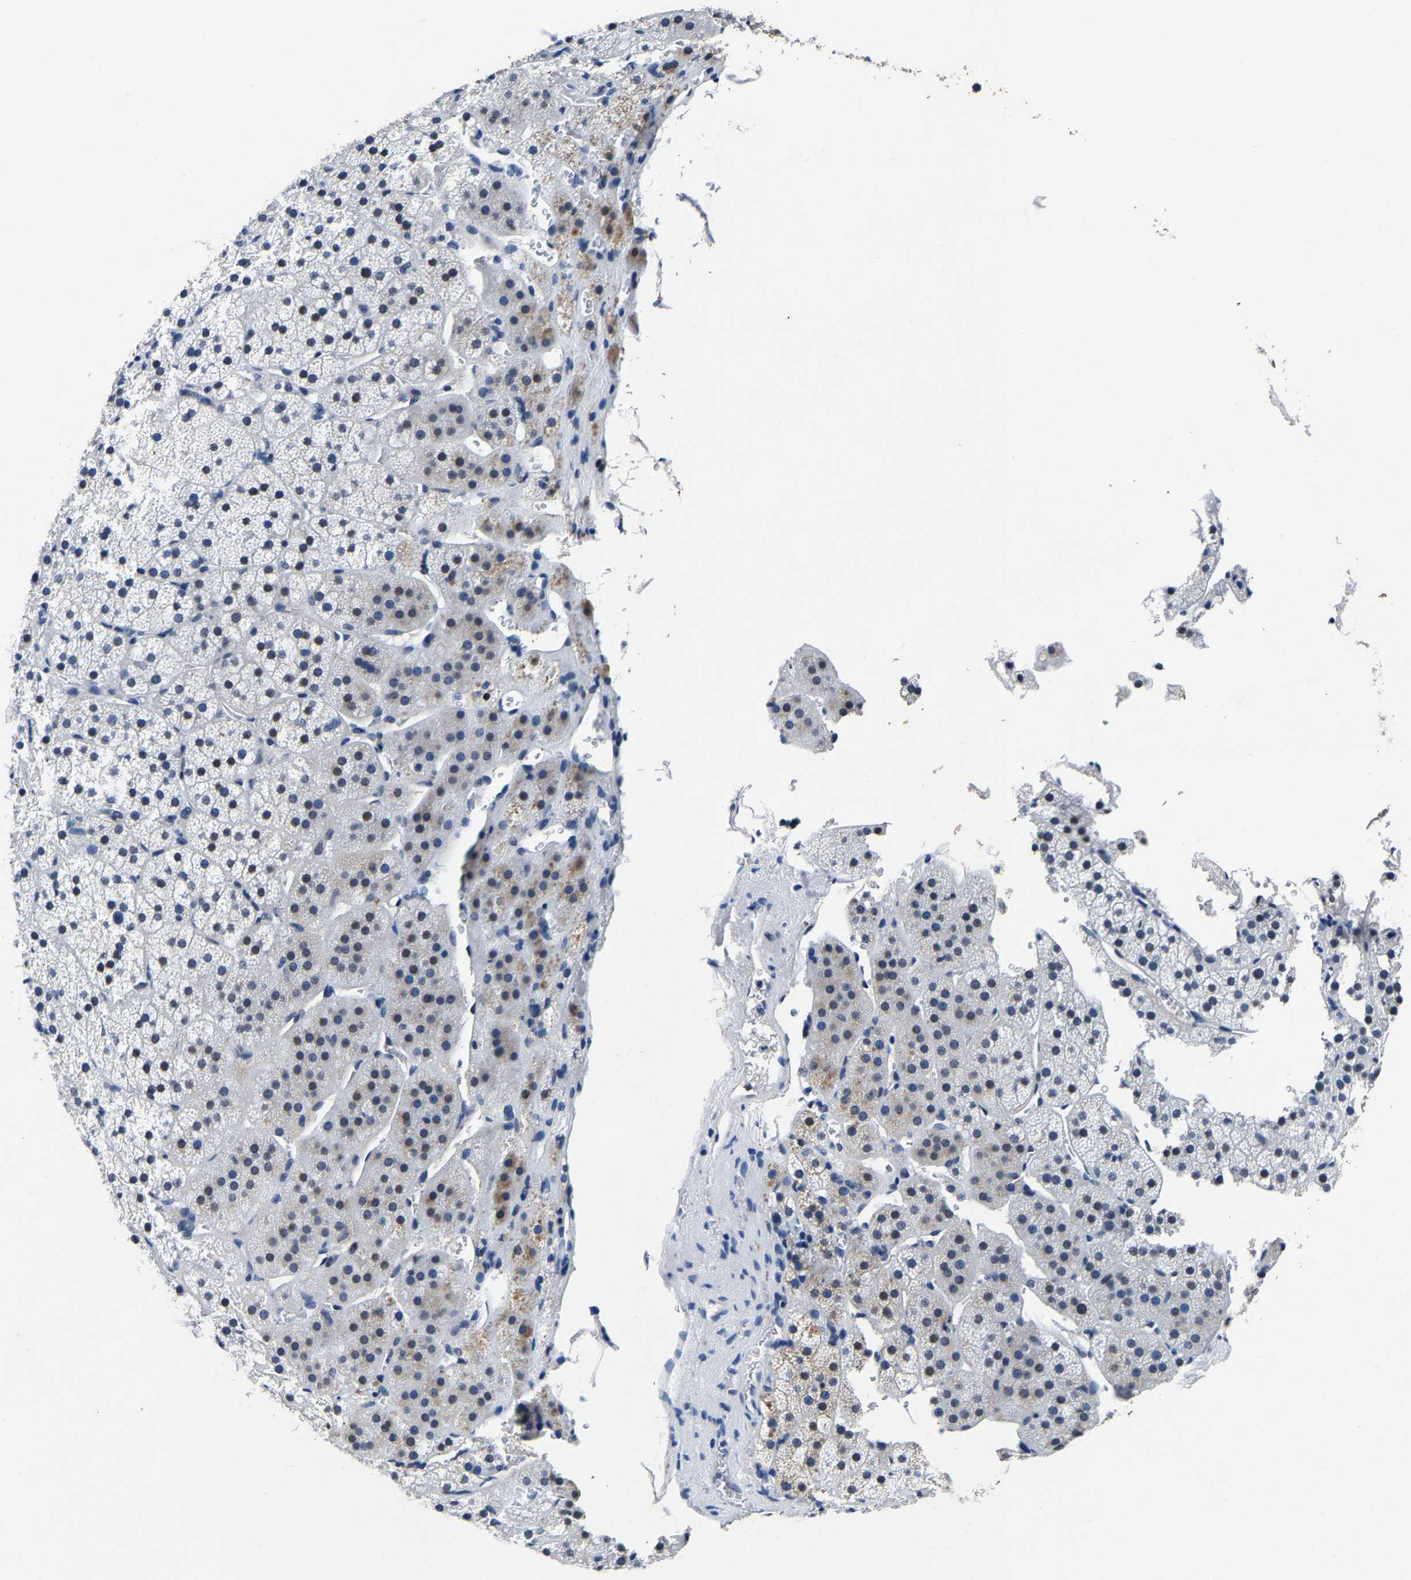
{"staining": {"intensity": "weak", "quantity": "25%-75%", "location": "nuclear"}, "tissue": "adrenal gland", "cell_type": "Glandular cells", "image_type": "normal", "snomed": [{"axis": "morphology", "description": "Normal tissue, NOS"}, {"axis": "topography", "description": "Adrenal gland"}], "caption": "Immunohistochemistry micrograph of benign human adrenal gland stained for a protein (brown), which demonstrates low levels of weak nuclear staining in approximately 25%-75% of glandular cells.", "gene": "UBN2", "patient": {"sex": "female", "age": 44}}